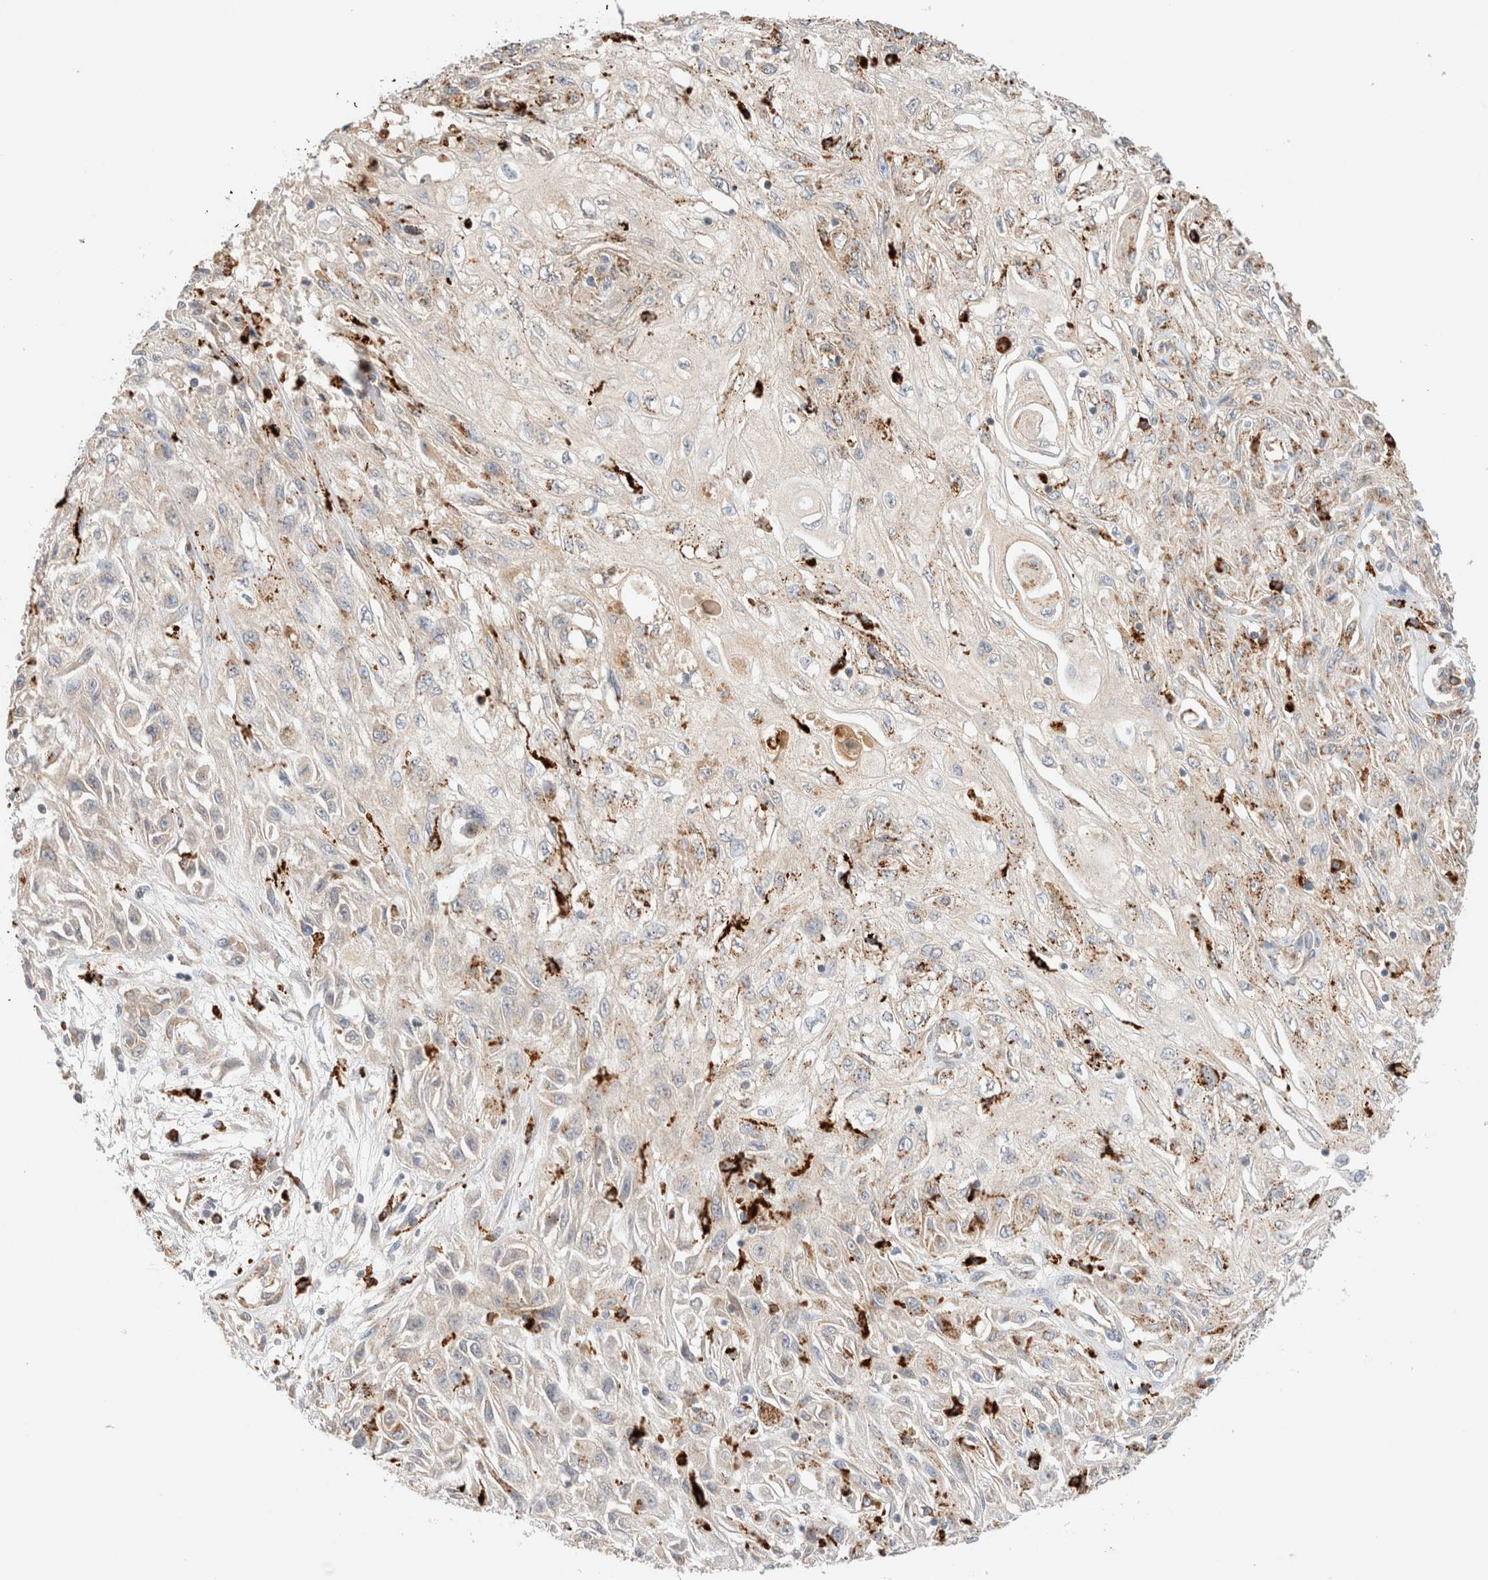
{"staining": {"intensity": "weak", "quantity": "25%-75%", "location": "cytoplasmic/membranous"}, "tissue": "skin cancer", "cell_type": "Tumor cells", "image_type": "cancer", "snomed": [{"axis": "morphology", "description": "Squamous cell carcinoma, NOS"}, {"axis": "morphology", "description": "Squamous cell carcinoma, metastatic, NOS"}, {"axis": "topography", "description": "Skin"}, {"axis": "topography", "description": "Lymph node"}], "caption": "Protein positivity by immunohistochemistry (IHC) exhibits weak cytoplasmic/membranous positivity in approximately 25%-75% of tumor cells in skin cancer (squamous cell carcinoma).", "gene": "RABEPK", "patient": {"sex": "male", "age": 75}}